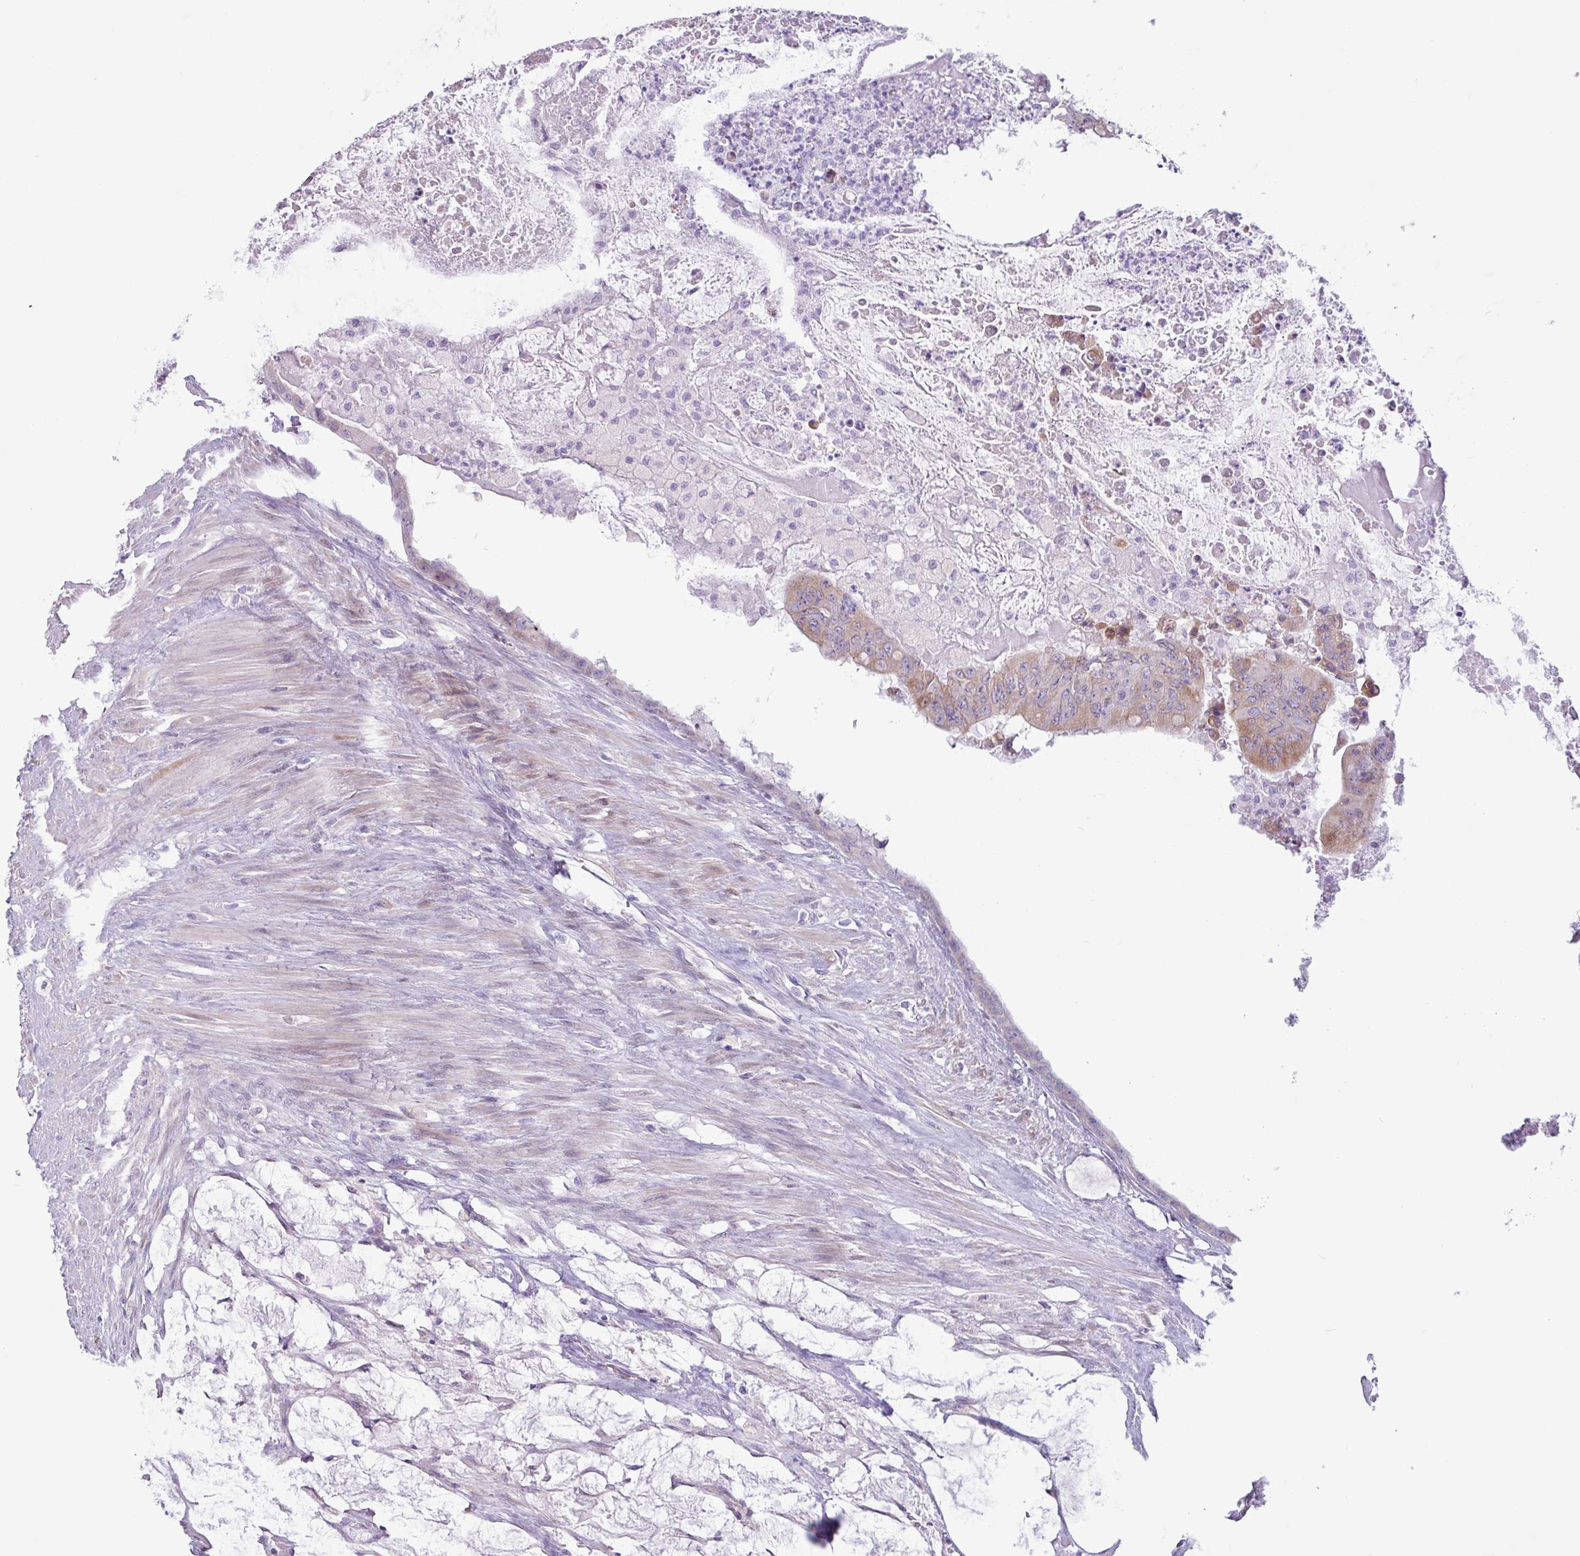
{"staining": {"intensity": "moderate", "quantity": ">75%", "location": "cytoplasmic/membranous"}, "tissue": "colorectal cancer", "cell_type": "Tumor cells", "image_type": "cancer", "snomed": [{"axis": "morphology", "description": "Adenocarcinoma, NOS"}, {"axis": "topography", "description": "Rectum"}], "caption": "Immunohistochemistry (IHC) micrograph of colorectal cancer stained for a protein (brown), which reveals medium levels of moderate cytoplasmic/membranous expression in approximately >75% of tumor cells.", "gene": "SLC38A1", "patient": {"sex": "male", "age": 78}}